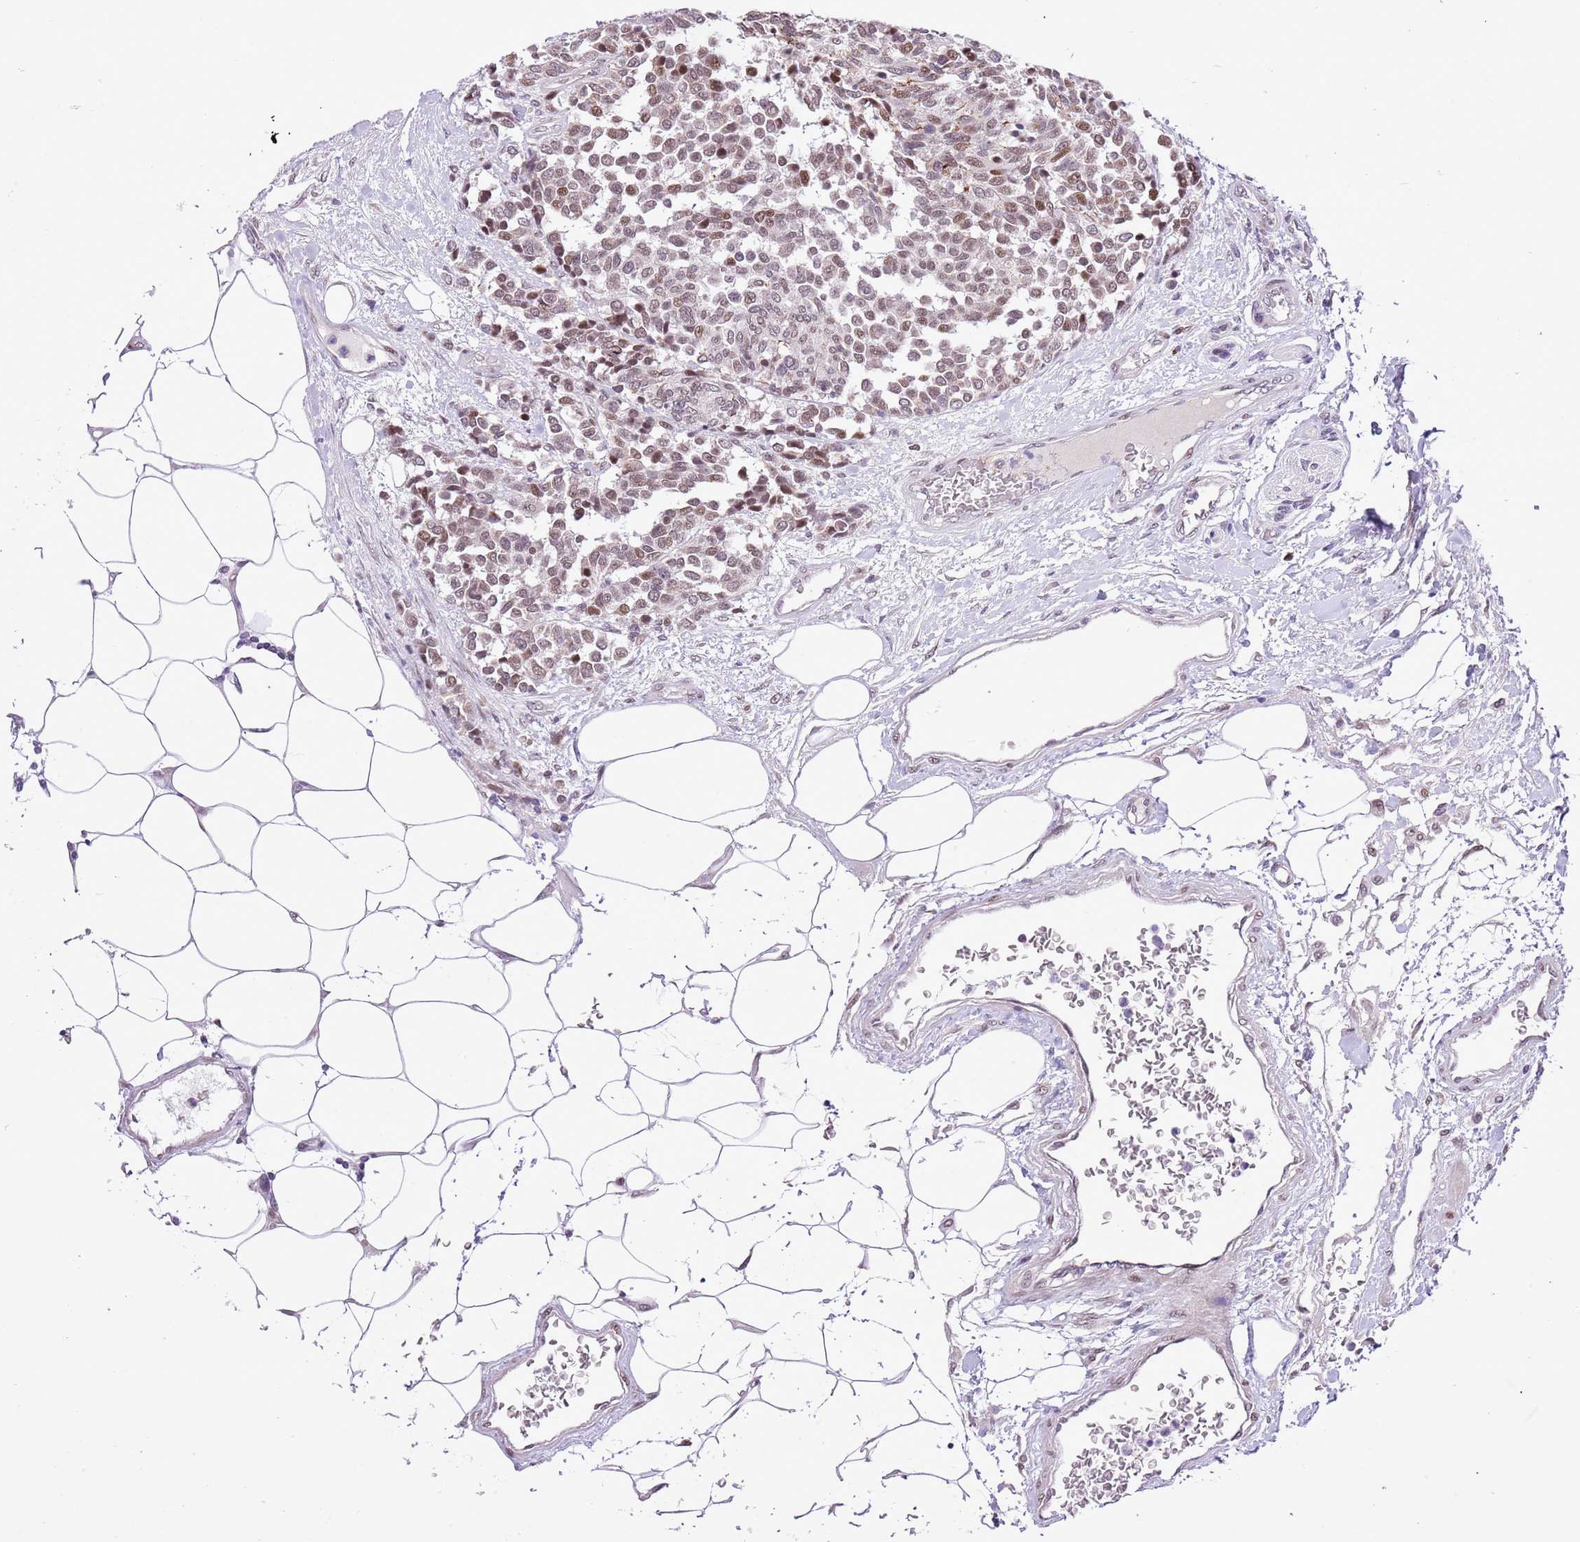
{"staining": {"intensity": "moderate", "quantity": "25%-75%", "location": "nuclear"}, "tissue": "carcinoid", "cell_type": "Tumor cells", "image_type": "cancer", "snomed": [{"axis": "morphology", "description": "Carcinoid, malignant, NOS"}, {"axis": "topography", "description": "Pancreas"}], "caption": "Immunohistochemical staining of carcinoid demonstrates moderate nuclear protein staining in approximately 25%-75% of tumor cells. Nuclei are stained in blue.", "gene": "NACC2", "patient": {"sex": "female", "age": 54}}